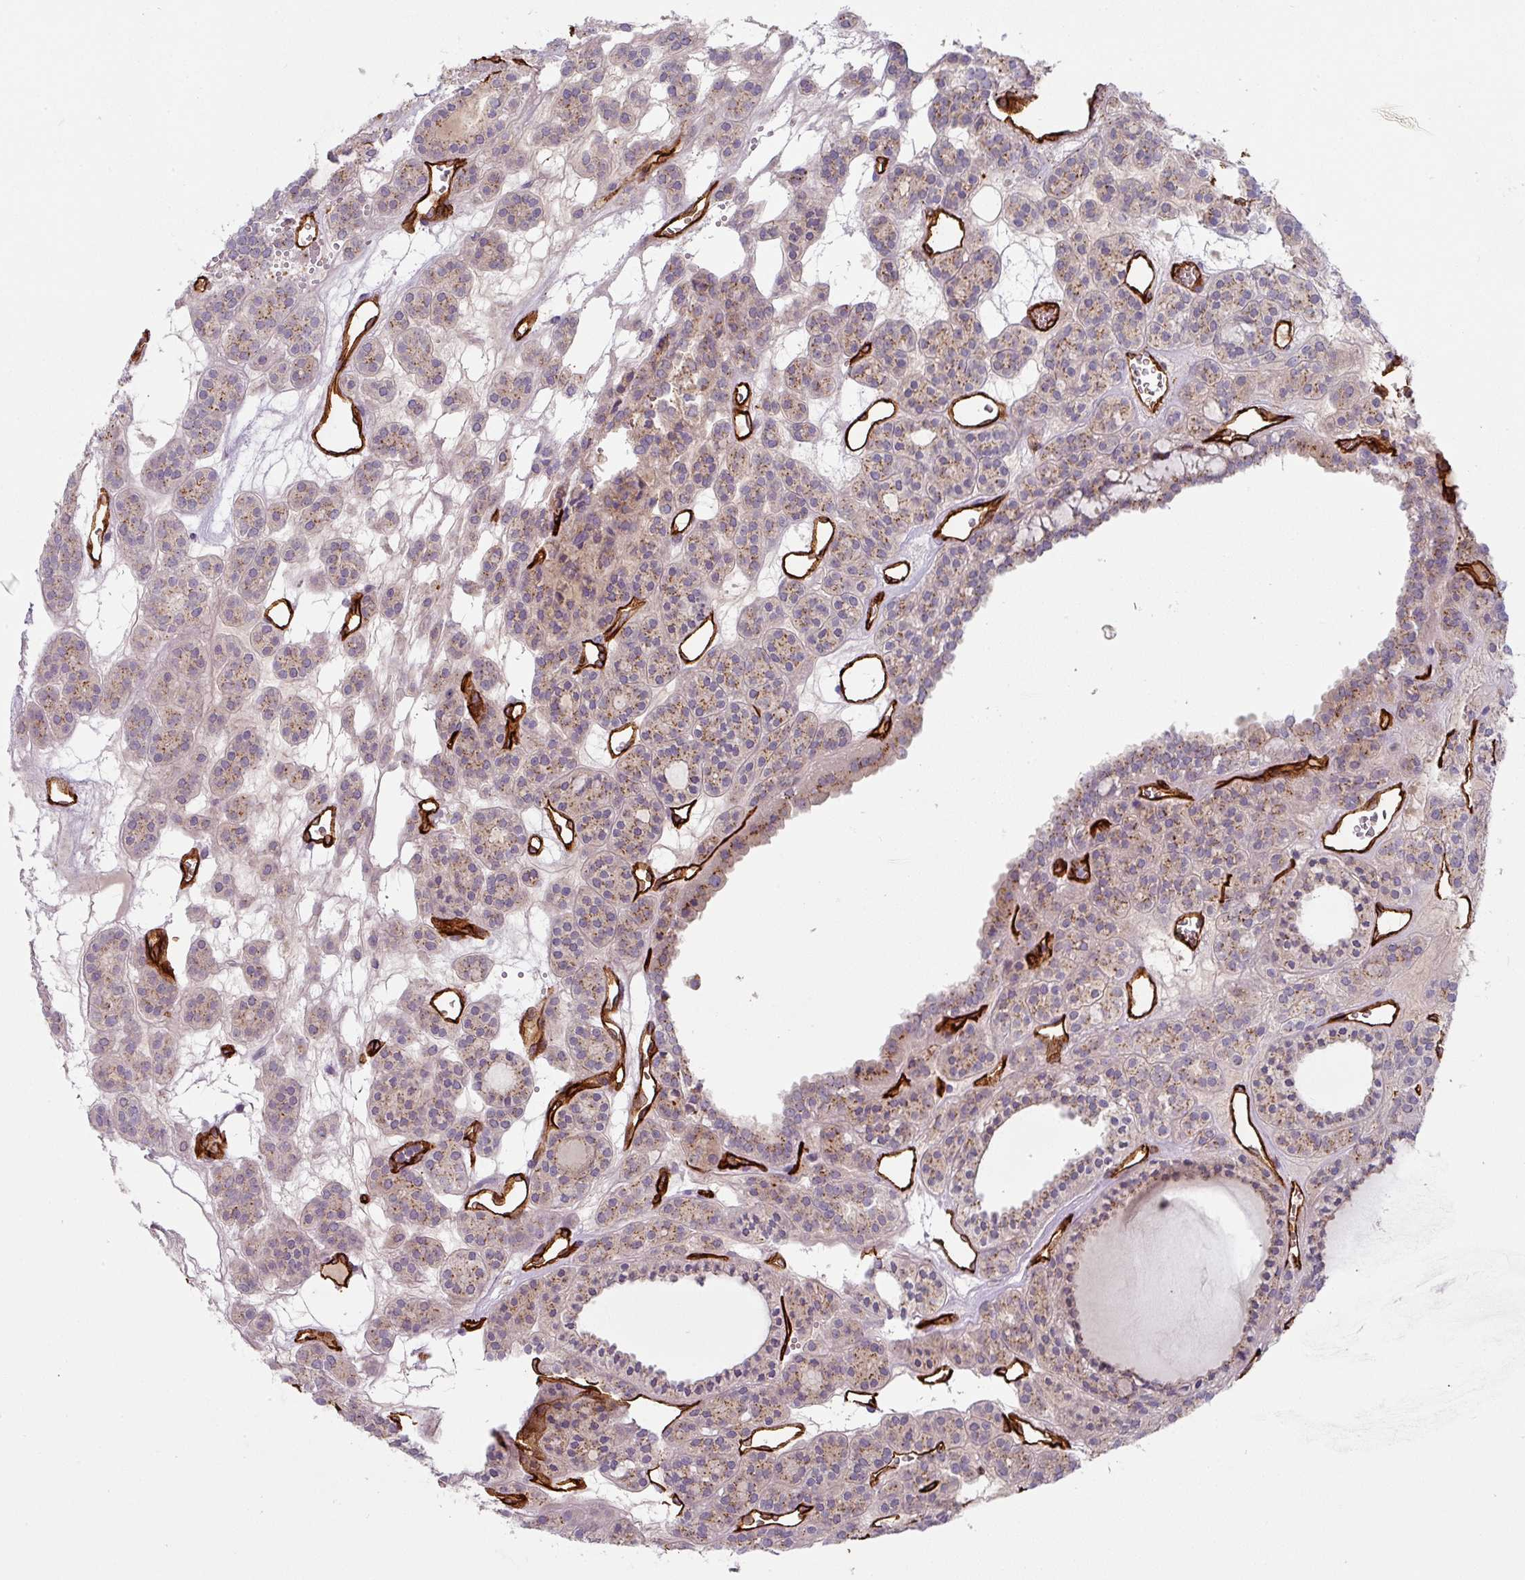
{"staining": {"intensity": "moderate", "quantity": ">75%", "location": "cytoplasmic/membranous"}, "tissue": "thyroid cancer", "cell_type": "Tumor cells", "image_type": "cancer", "snomed": [{"axis": "morphology", "description": "Follicular adenoma carcinoma, NOS"}, {"axis": "topography", "description": "Thyroid gland"}], "caption": "Moderate cytoplasmic/membranous expression is identified in about >75% of tumor cells in thyroid cancer.", "gene": "PRODH2", "patient": {"sex": "female", "age": 63}}